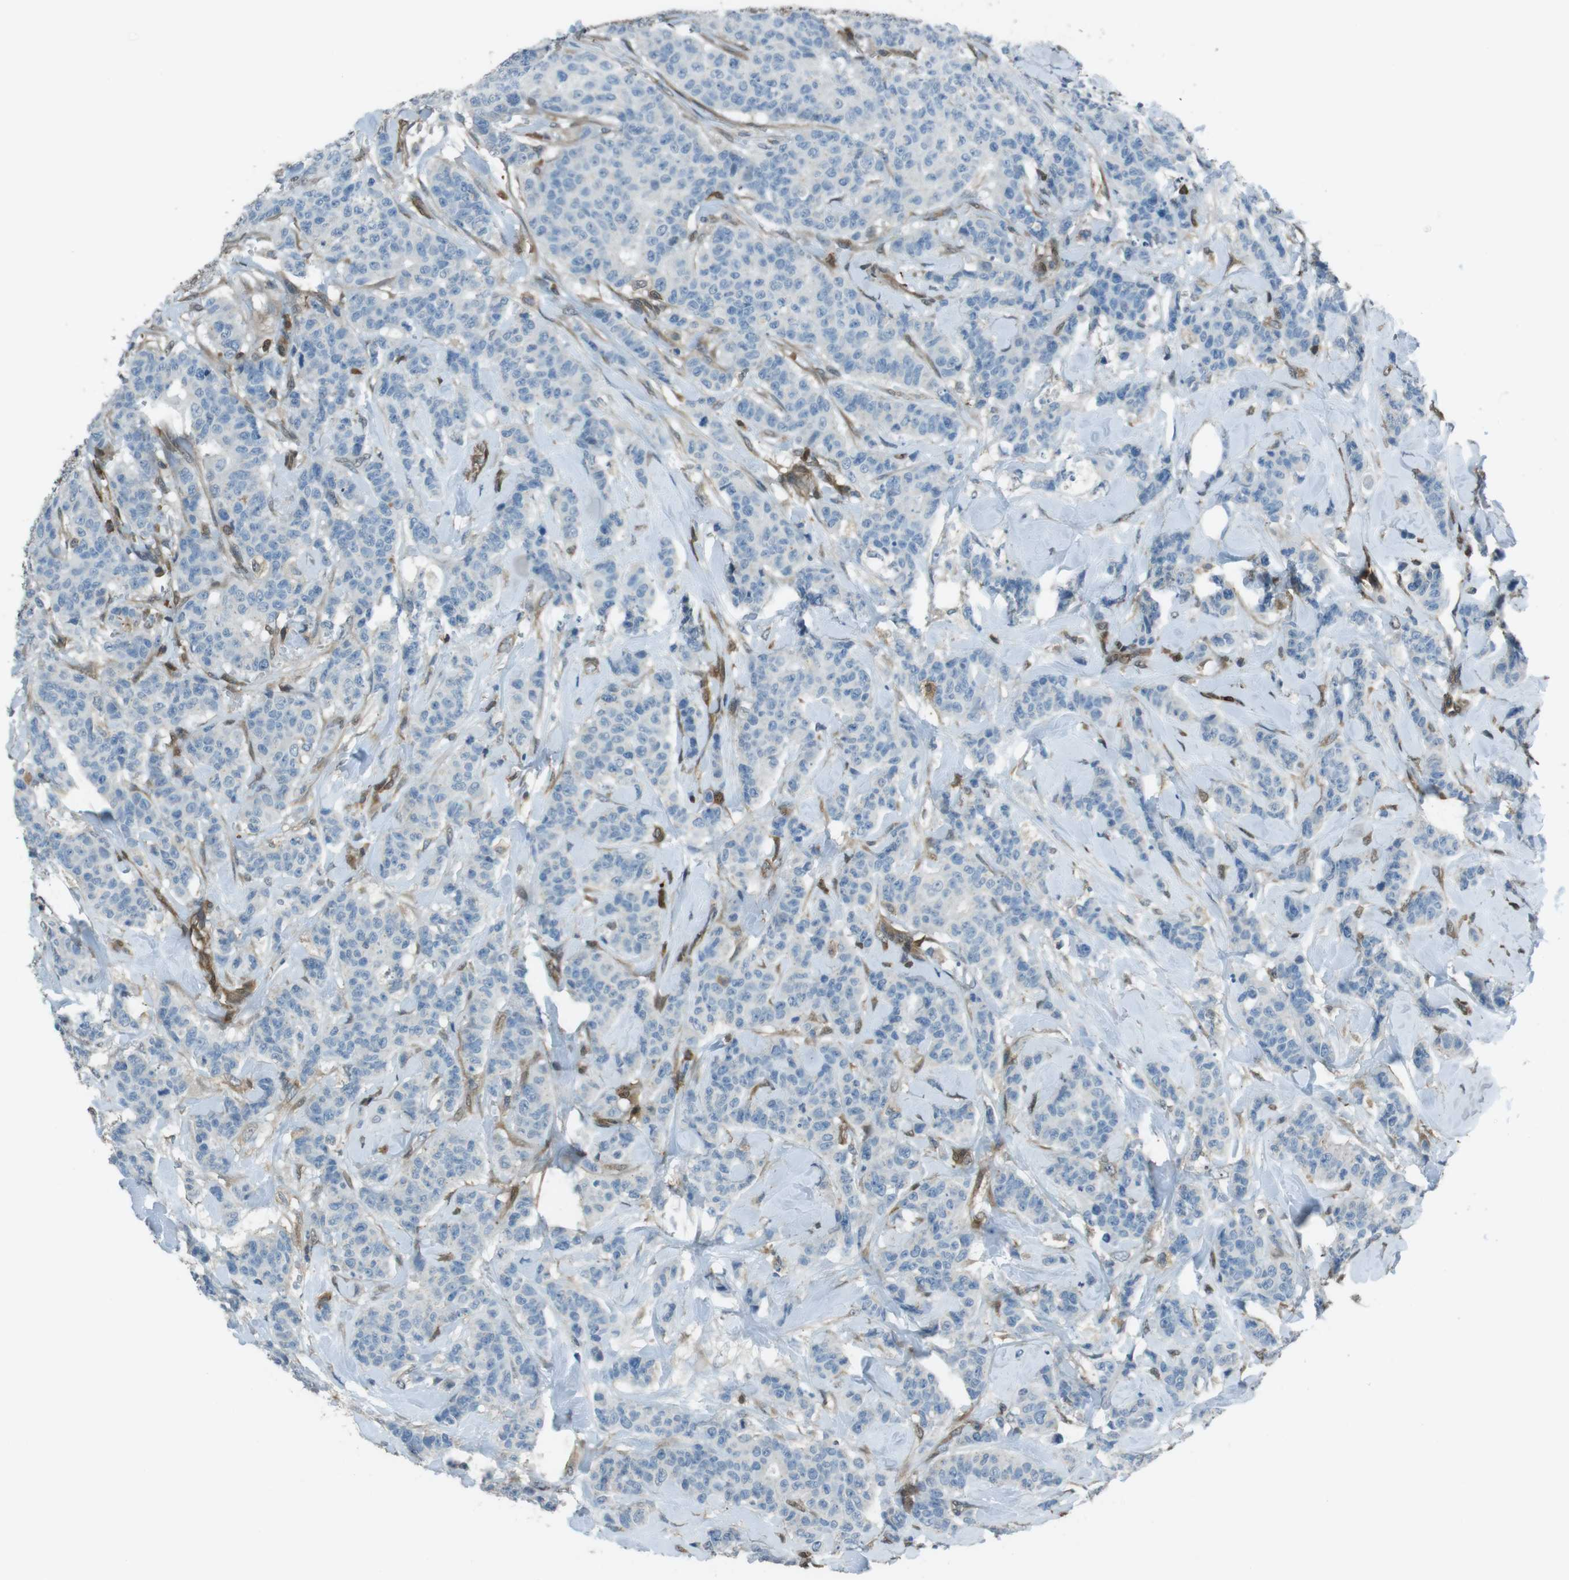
{"staining": {"intensity": "negative", "quantity": "none", "location": "none"}, "tissue": "breast cancer", "cell_type": "Tumor cells", "image_type": "cancer", "snomed": [{"axis": "morphology", "description": "Normal tissue, NOS"}, {"axis": "morphology", "description": "Duct carcinoma"}, {"axis": "topography", "description": "Breast"}], "caption": "Immunohistochemistry (IHC) of human breast cancer (invasive ductal carcinoma) reveals no expression in tumor cells.", "gene": "TWSG1", "patient": {"sex": "female", "age": 40}}